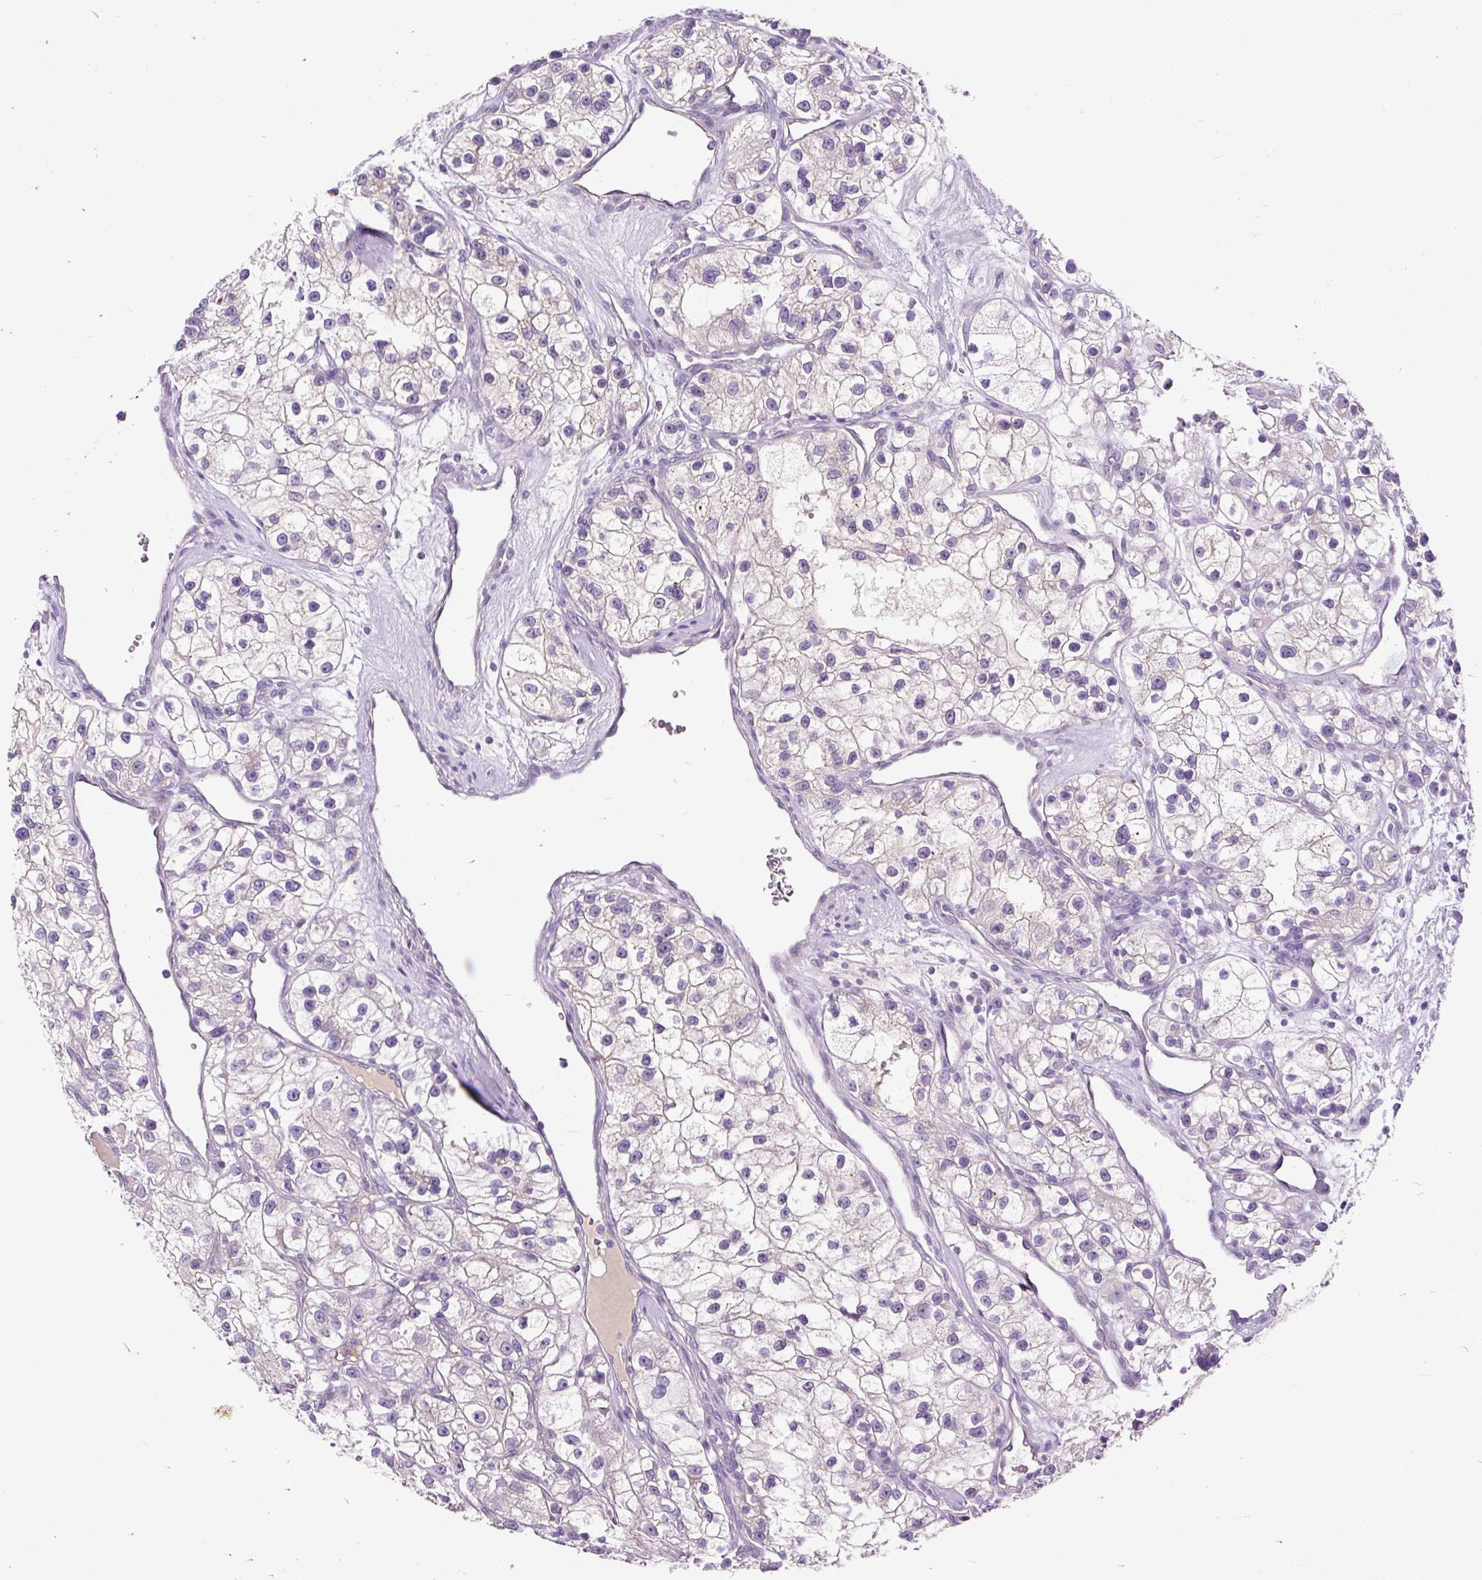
{"staining": {"intensity": "negative", "quantity": "none", "location": "none"}, "tissue": "renal cancer", "cell_type": "Tumor cells", "image_type": "cancer", "snomed": [{"axis": "morphology", "description": "Adenocarcinoma, NOS"}, {"axis": "topography", "description": "Kidney"}], "caption": "Renal adenocarcinoma was stained to show a protein in brown. There is no significant staining in tumor cells.", "gene": "KRTAP20-3", "patient": {"sex": "female", "age": 57}}